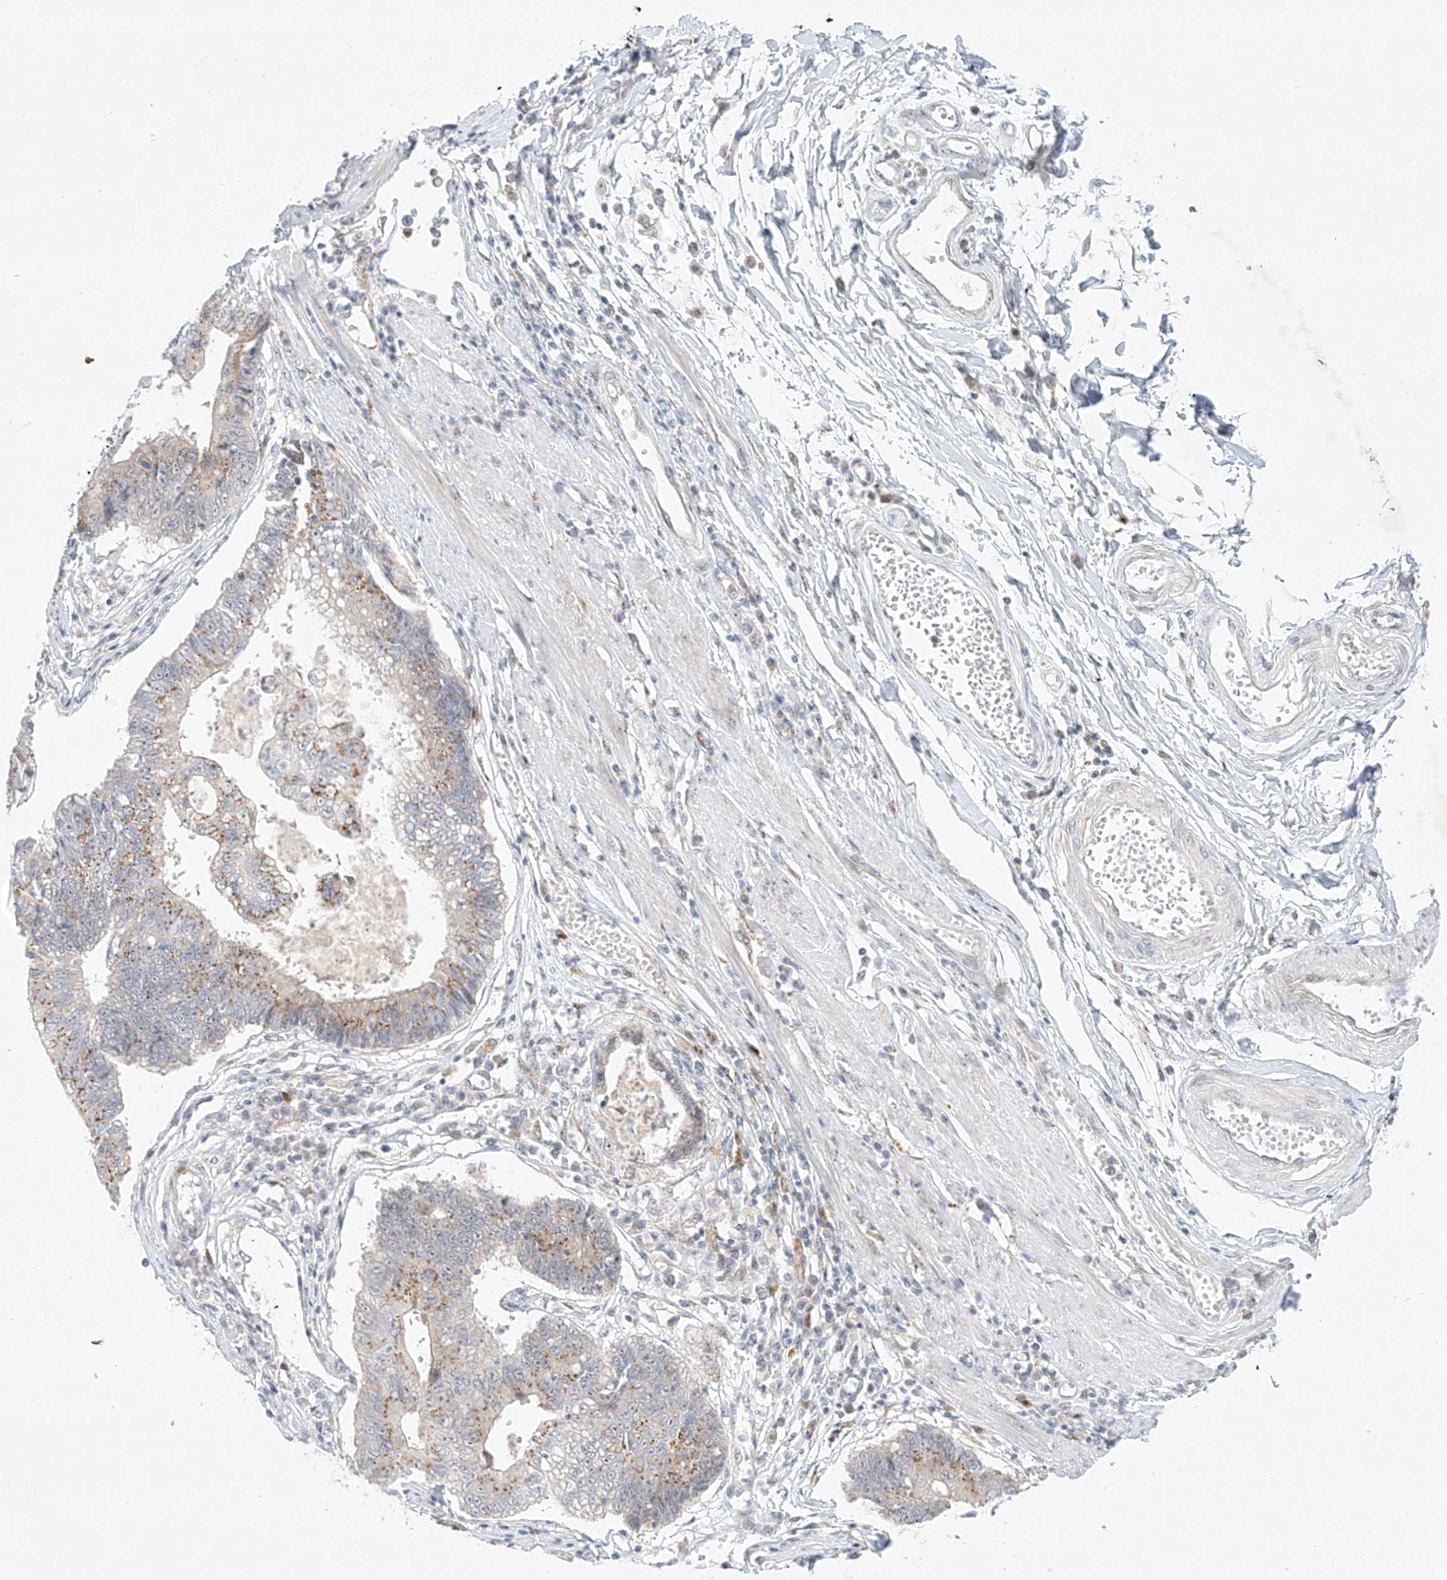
{"staining": {"intensity": "moderate", "quantity": "25%-75%", "location": "cytoplasmic/membranous"}, "tissue": "stomach cancer", "cell_type": "Tumor cells", "image_type": "cancer", "snomed": [{"axis": "morphology", "description": "Adenocarcinoma, NOS"}, {"axis": "topography", "description": "Stomach"}], "caption": "High-magnification brightfield microscopy of stomach cancer (adenocarcinoma) stained with DAB (3,3'-diaminobenzidine) (brown) and counterstained with hematoxylin (blue). tumor cells exhibit moderate cytoplasmic/membranous positivity is appreciated in about25%-75% of cells.", "gene": "PAK6", "patient": {"sex": "male", "age": 59}}